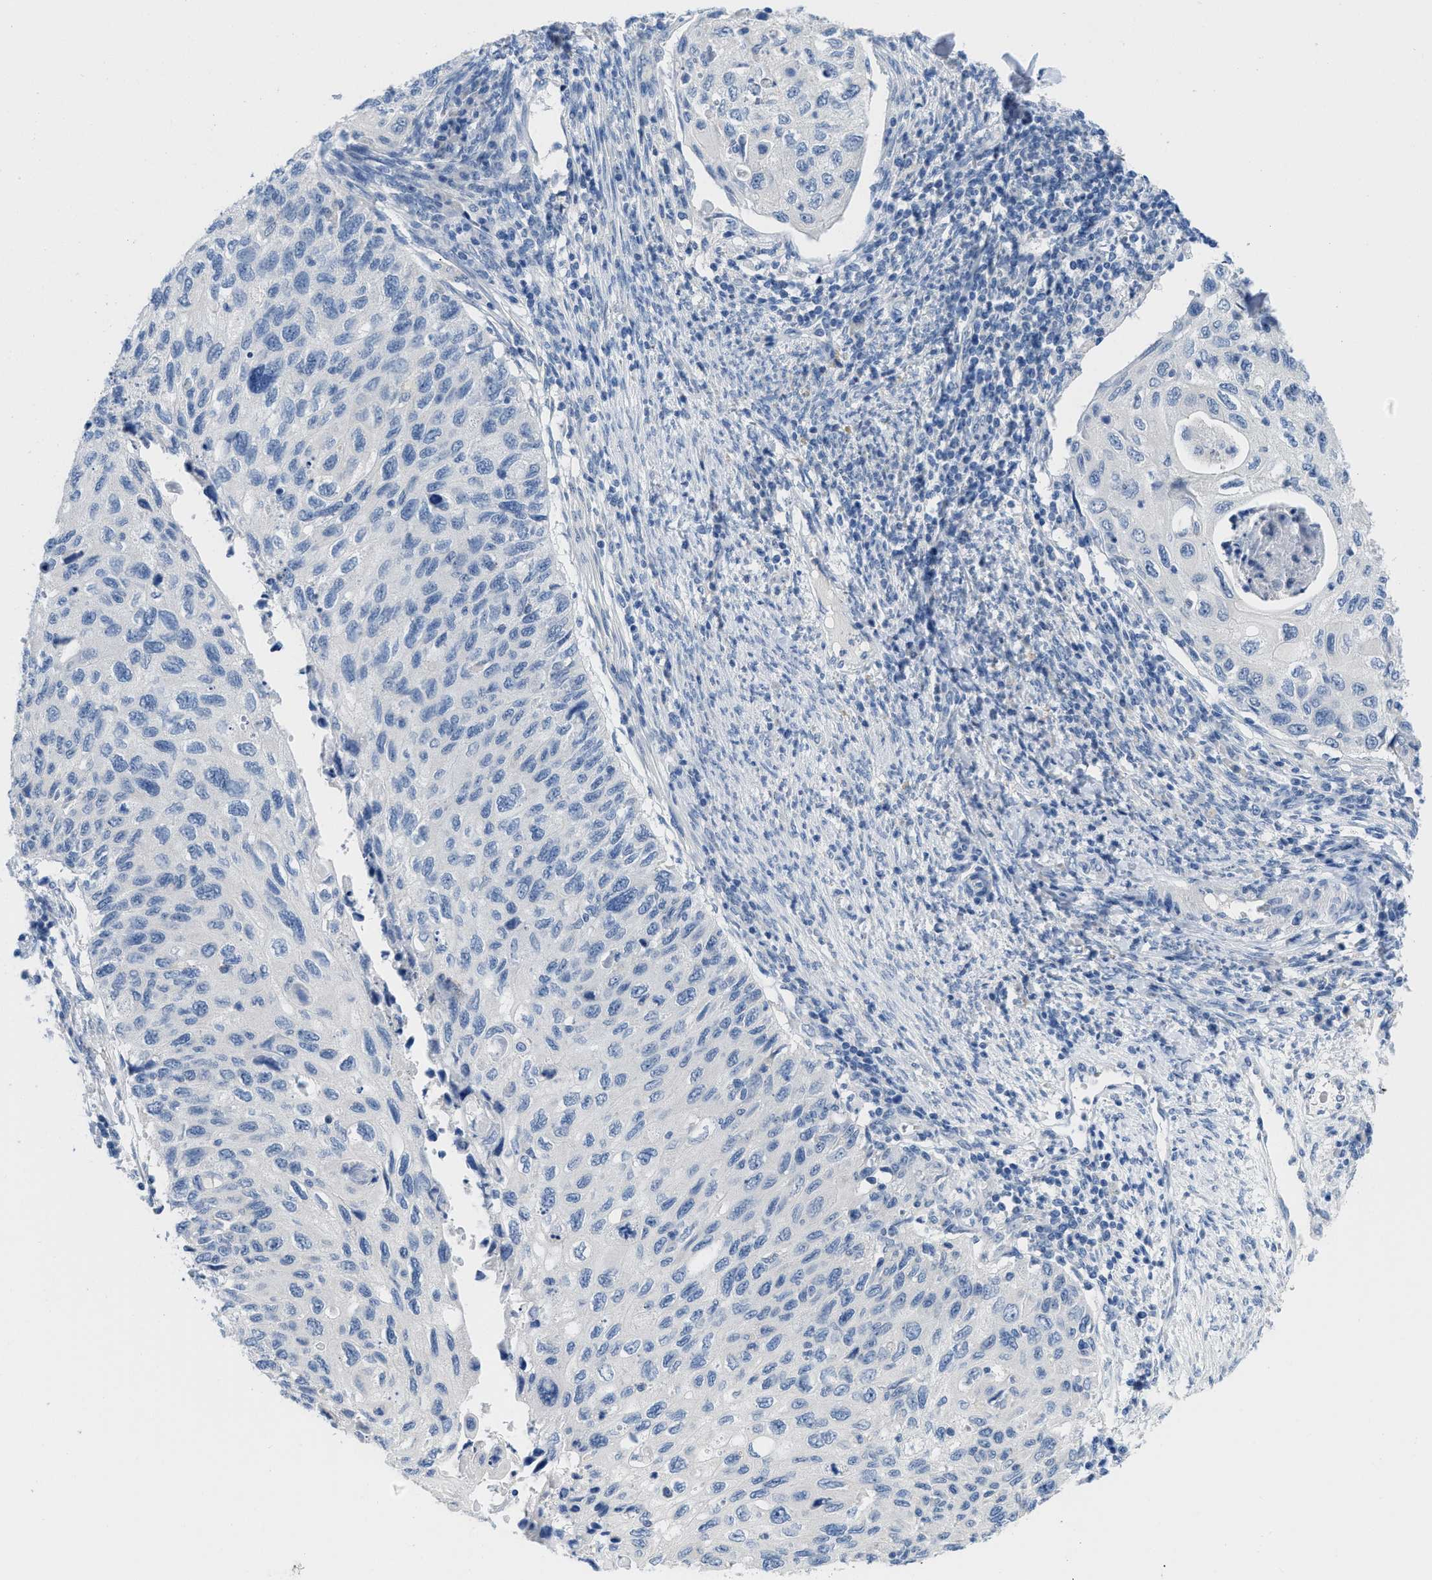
{"staining": {"intensity": "negative", "quantity": "none", "location": "none"}, "tissue": "cervical cancer", "cell_type": "Tumor cells", "image_type": "cancer", "snomed": [{"axis": "morphology", "description": "Squamous cell carcinoma, NOS"}, {"axis": "topography", "description": "Cervix"}], "caption": "Tumor cells are negative for protein expression in human cervical cancer (squamous cell carcinoma).", "gene": "PYY", "patient": {"sex": "female", "age": 70}}